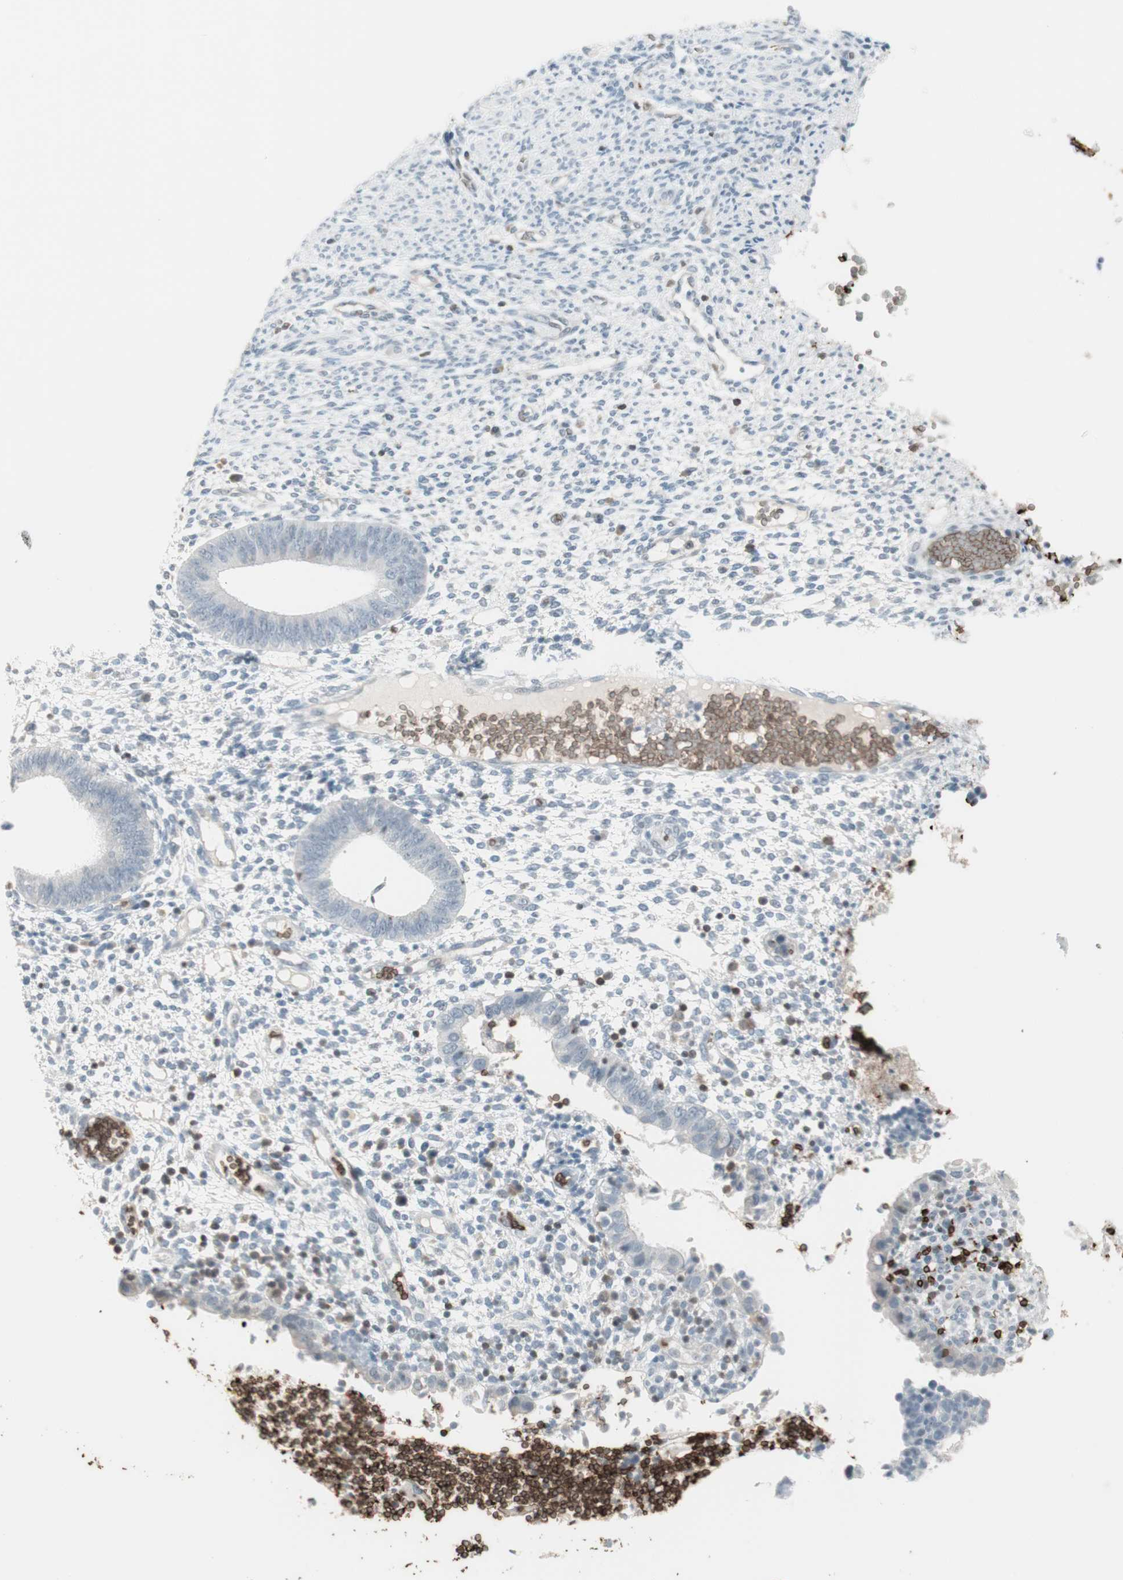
{"staining": {"intensity": "negative", "quantity": "none", "location": "none"}, "tissue": "endometrium", "cell_type": "Cells in endometrial stroma", "image_type": "normal", "snomed": [{"axis": "morphology", "description": "Normal tissue, NOS"}, {"axis": "topography", "description": "Endometrium"}], "caption": "Immunohistochemical staining of unremarkable endometrium reveals no significant expression in cells in endometrial stroma.", "gene": "MAP4K1", "patient": {"sex": "female", "age": 35}}